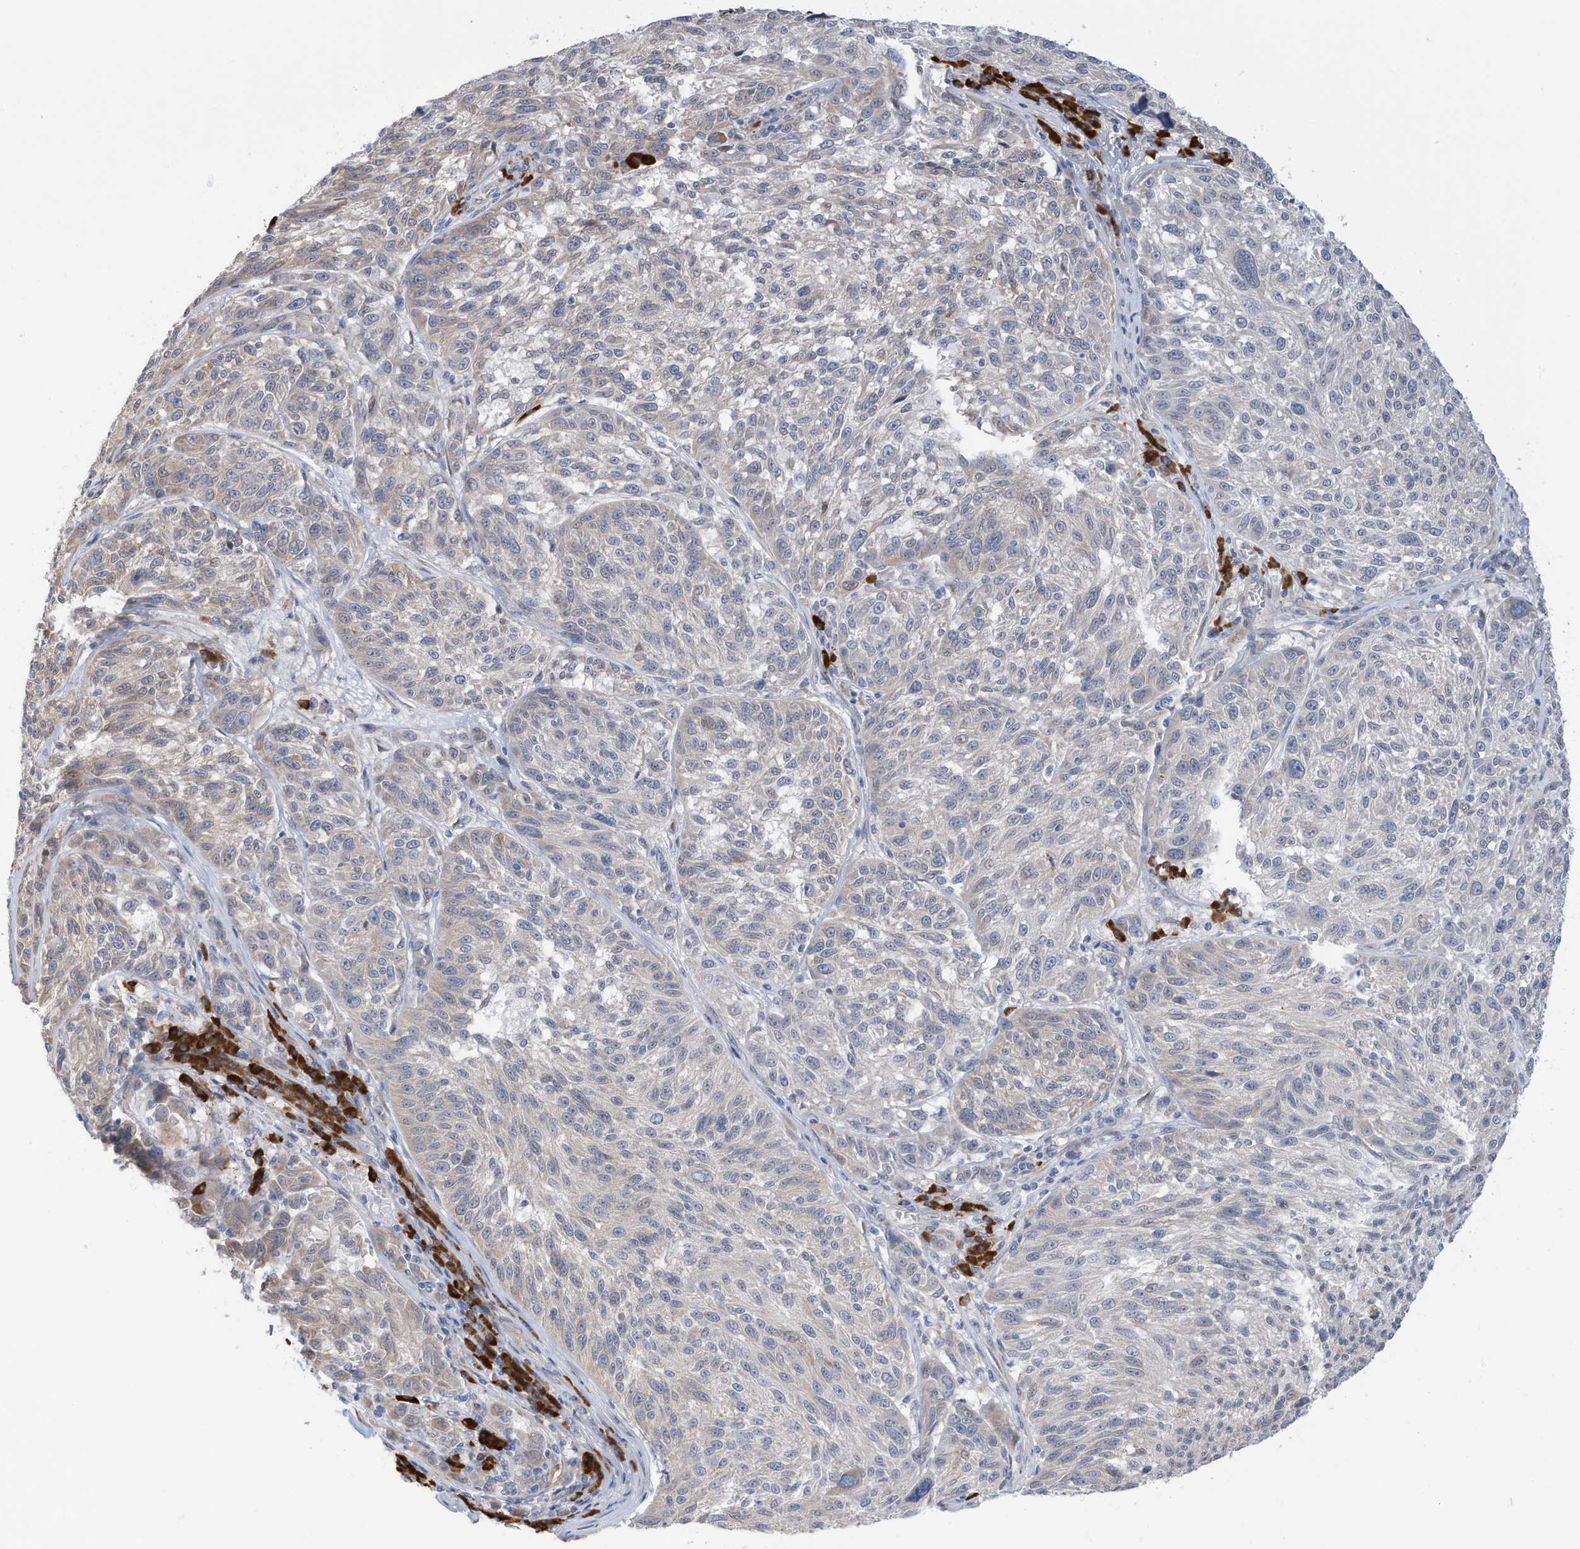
{"staining": {"intensity": "negative", "quantity": "none", "location": "none"}, "tissue": "melanoma", "cell_type": "Tumor cells", "image_type": "cancer", "snomed": [{"axis": "morphology", "description": "Malignant melanoma, NOS"}, {"axis": "topography", "description": "Skin"}], "caption": "Histopathology image shows no protein positivity in tumor cells of melanoma tissue. (DAB (3,3'-diaminobenzidine) IHC, high magnification).", "gene": "ZNF292", "patient": {"sex": "male", "age": 53}}